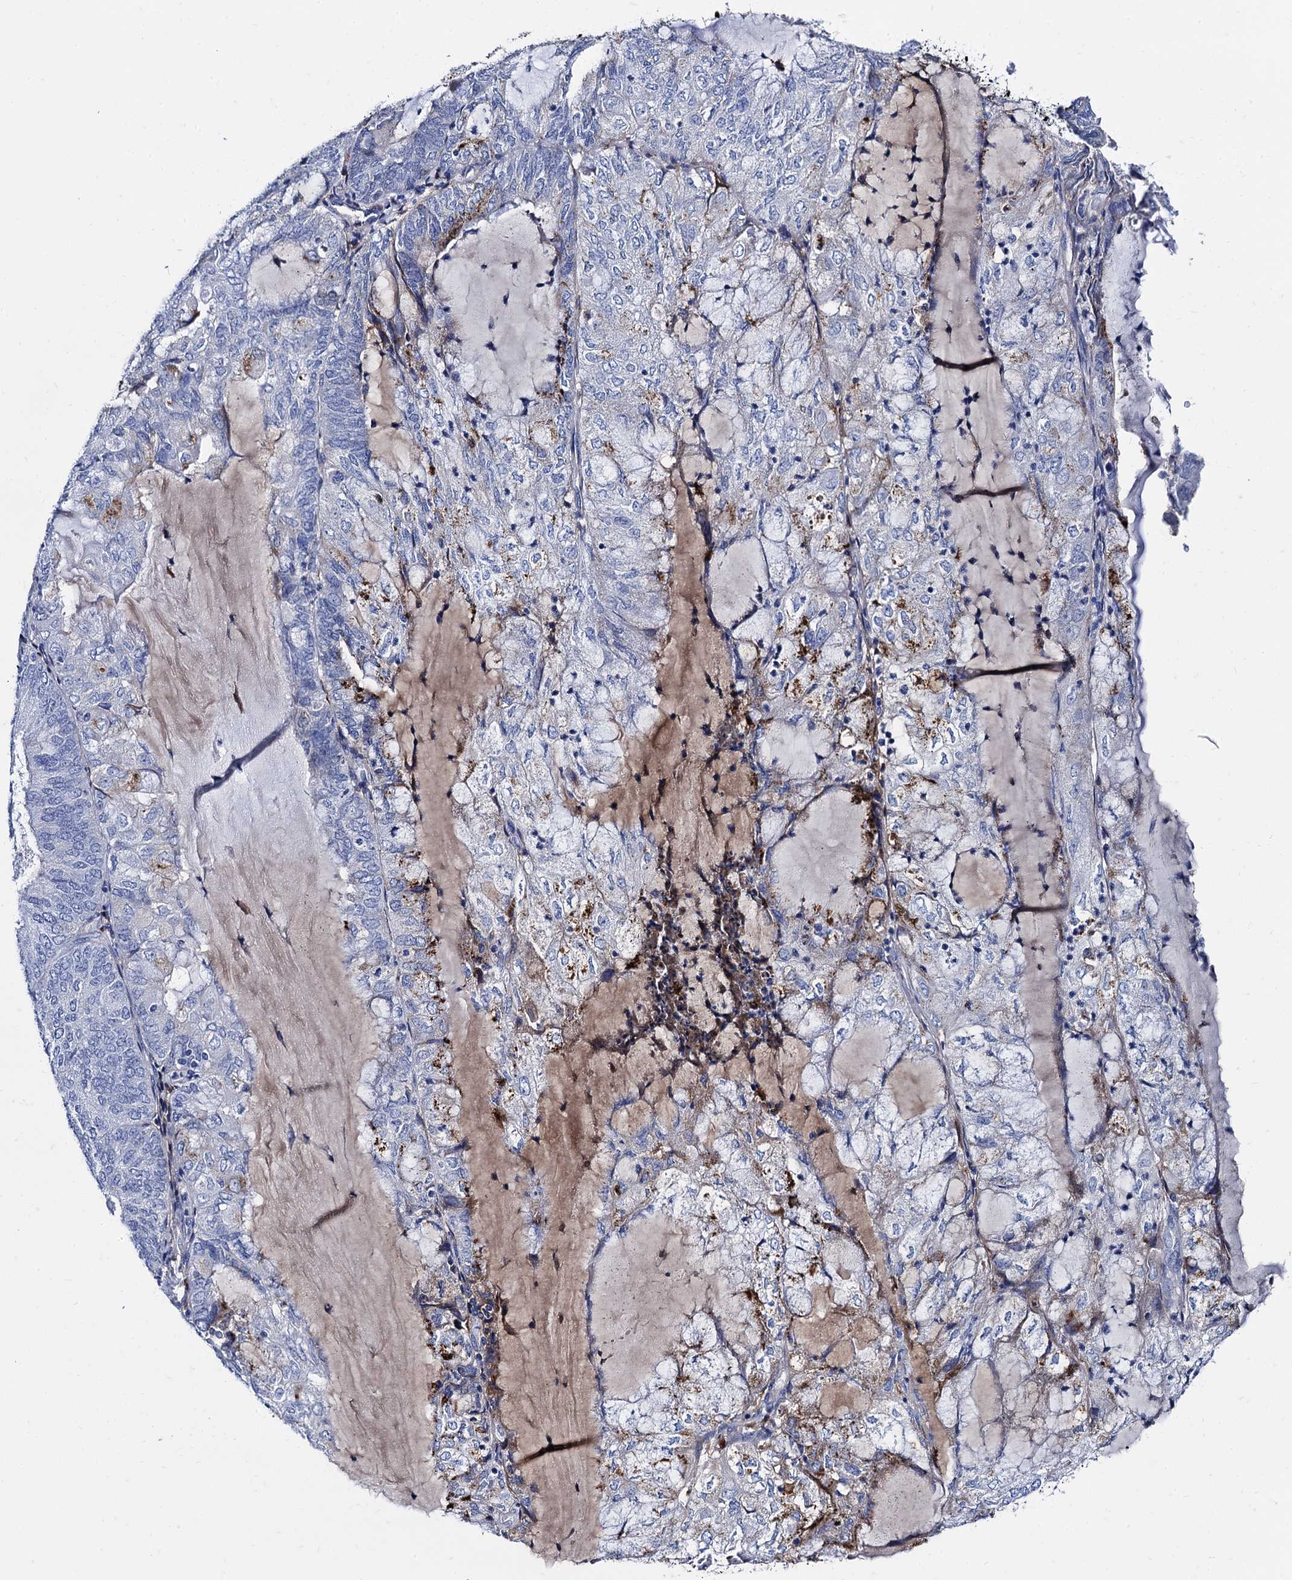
{"staining": {"intensity": "negative", "quantity": "none", "location": "none"}, "tissue": "endometrial cancer", "cell_type": "Tumor cells", "image_type": "cancer", "snomed": [{"axis": "morphology", "description": "Adenocarcinoma, NOS"}, {"axis": "topography", "description": "Endometrium"}], "caption": "Endometrial adenocarcinoma was stained to show a protein in brown. There is no significant positivity in tumor cells.", "gene": "APOD", "patient": {"sex": "female", "age": 81}}